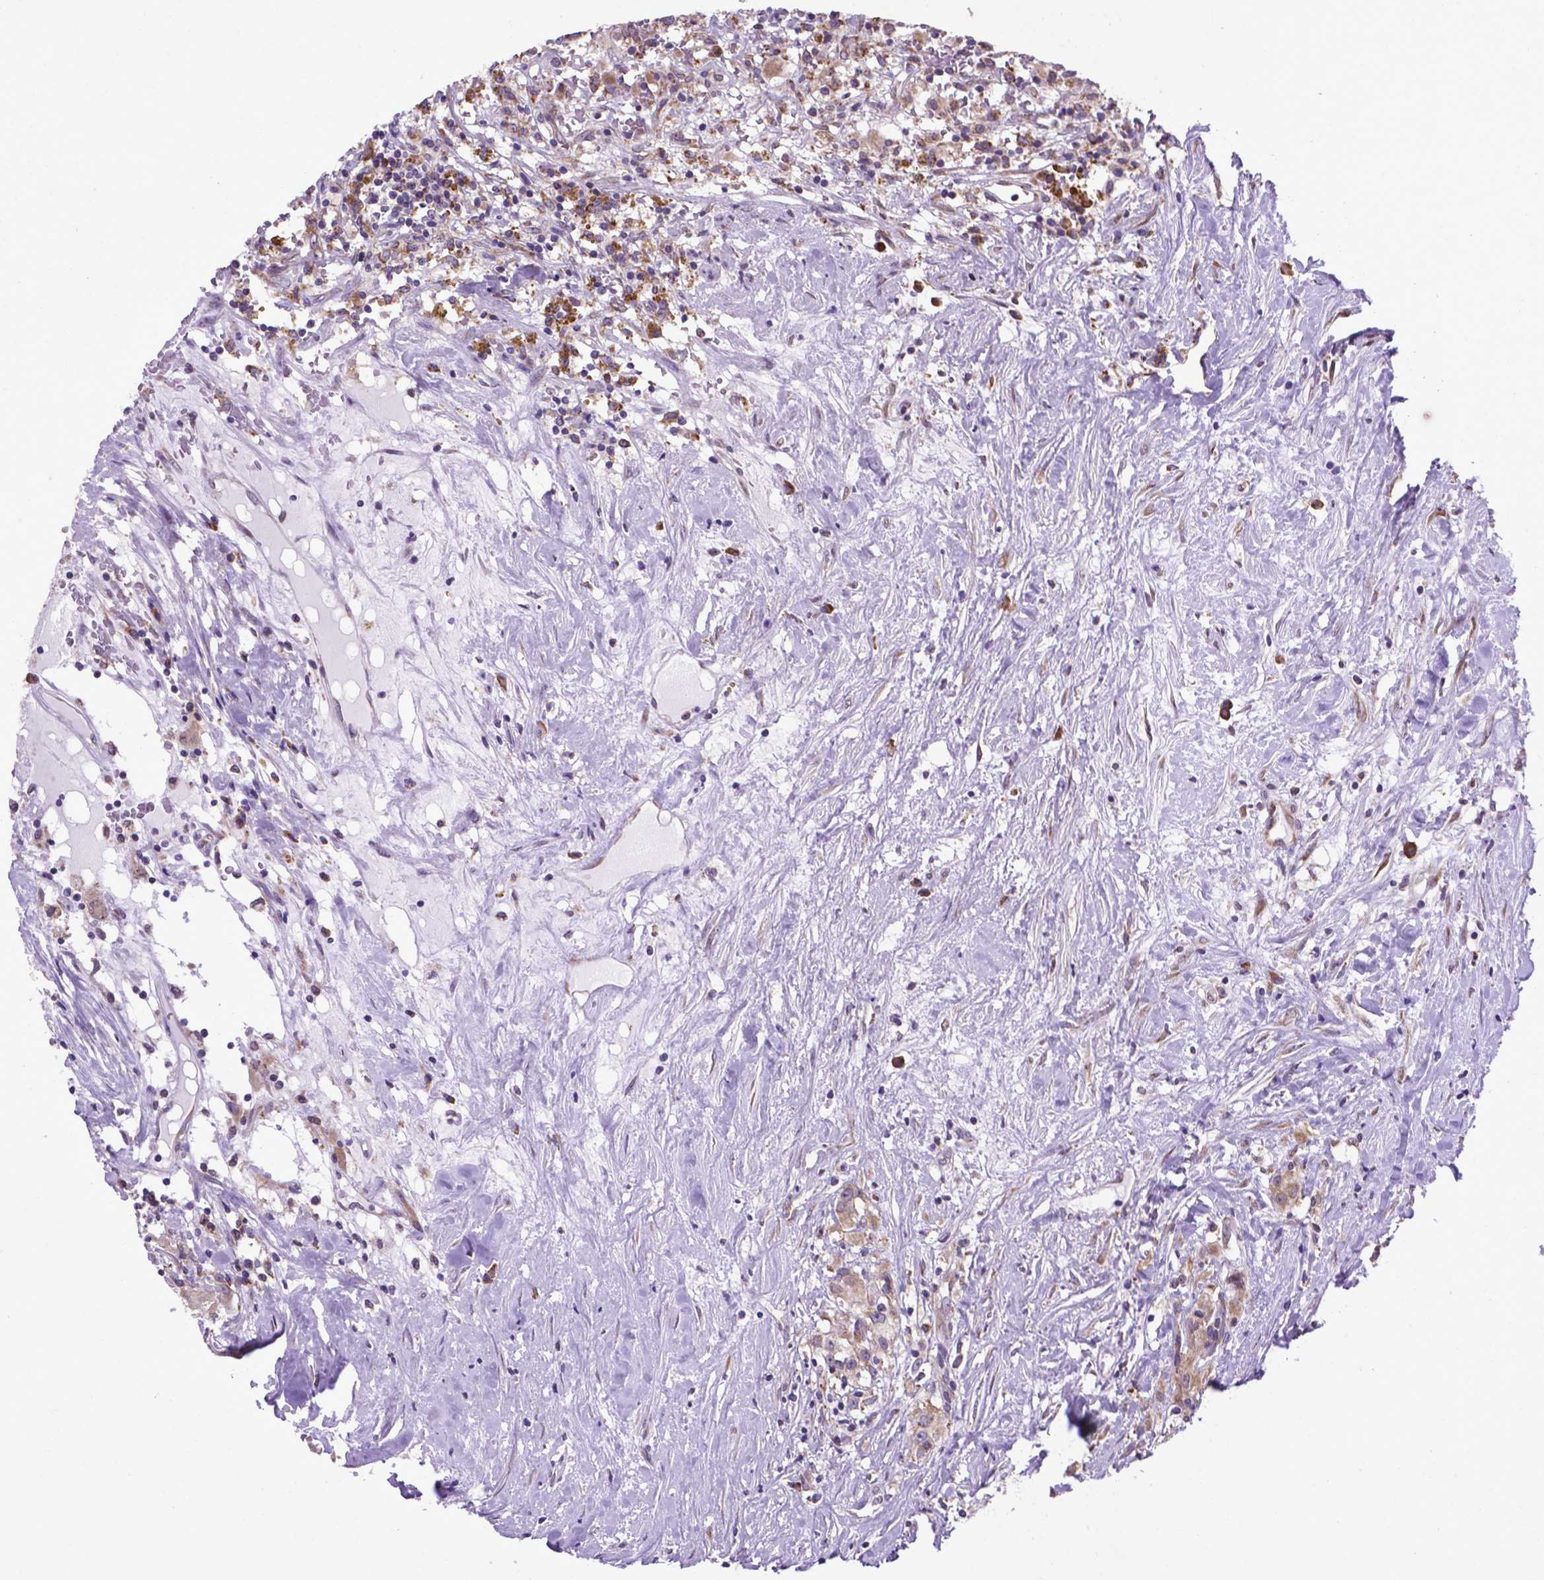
{"staining": {"intensity": "weak", "quantity": ">75%", "location": "cytoplasmic/membranous"}, "tissue": "renal cancer", "cell_type": "Tumor cells", "image_type": "cancer", "snomed": [{"axis": "morphology", "description": "Adenocarcinoma, NOS"}, {"axis": "topography", "description": "Kidney"}], "caption": "A low amount of weak cytoplasmic/membranous staining is identified in approximately >75% of tumor cells in adenocarcinoma (renal) tissue.", "gene": "WDR83OS", "patient": {"sex": "female", "age": 67}}